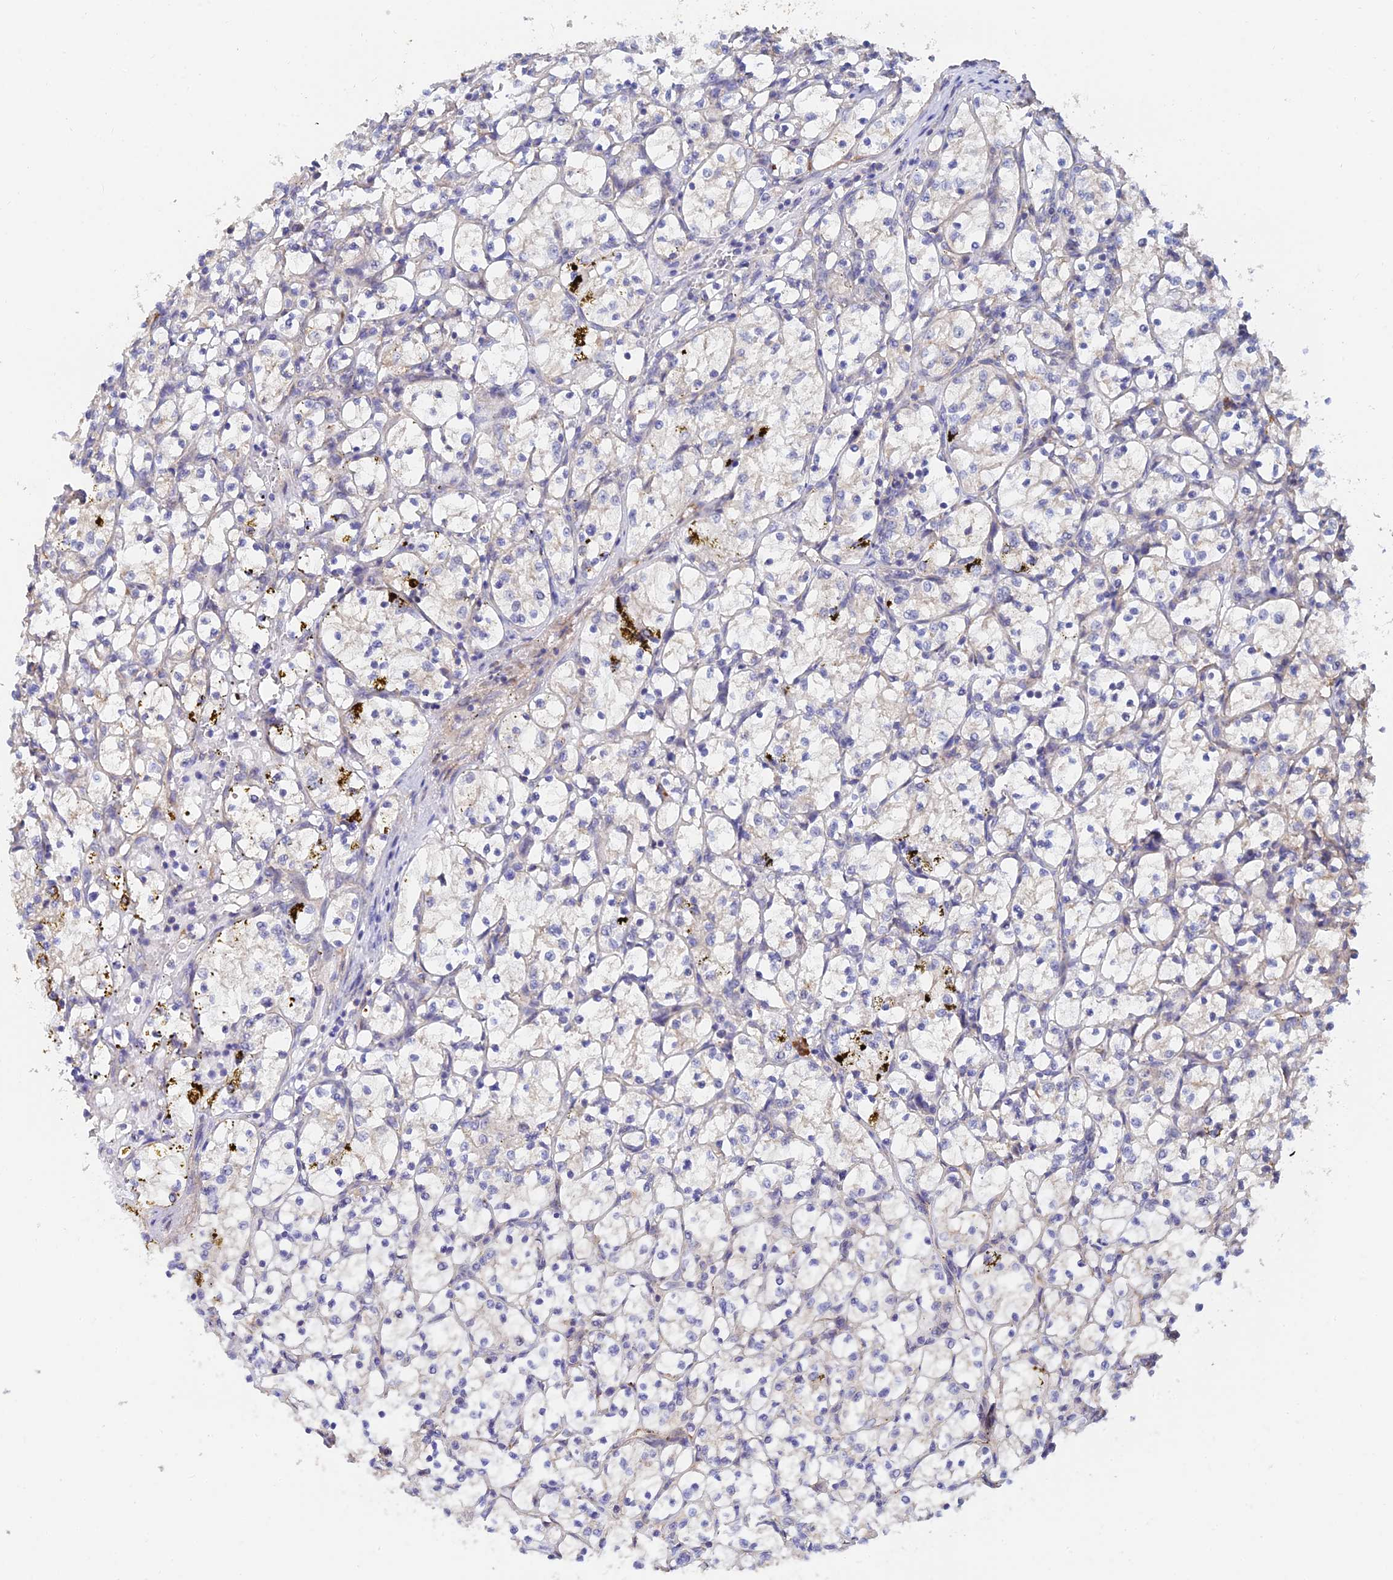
{"staining": {"intensity": "negative", "quantity": "none", "location": "none"}, "tissue": "renal cancer", "cell_type": "Tumor cells", "image_type": "cancer", "snomed": [{"axis": "morphology", "description": "Adenocarcinoma, NOS"}, {"axis": "topography", "description": "Kidney"}], "caption": "Renal cancer was stained to show a protein in brown. There is no significant positivity in tumor cells. Nuclei are stained in blue.", "gene": "WBP11", "patient": {"sex": "female", "age": 69}}